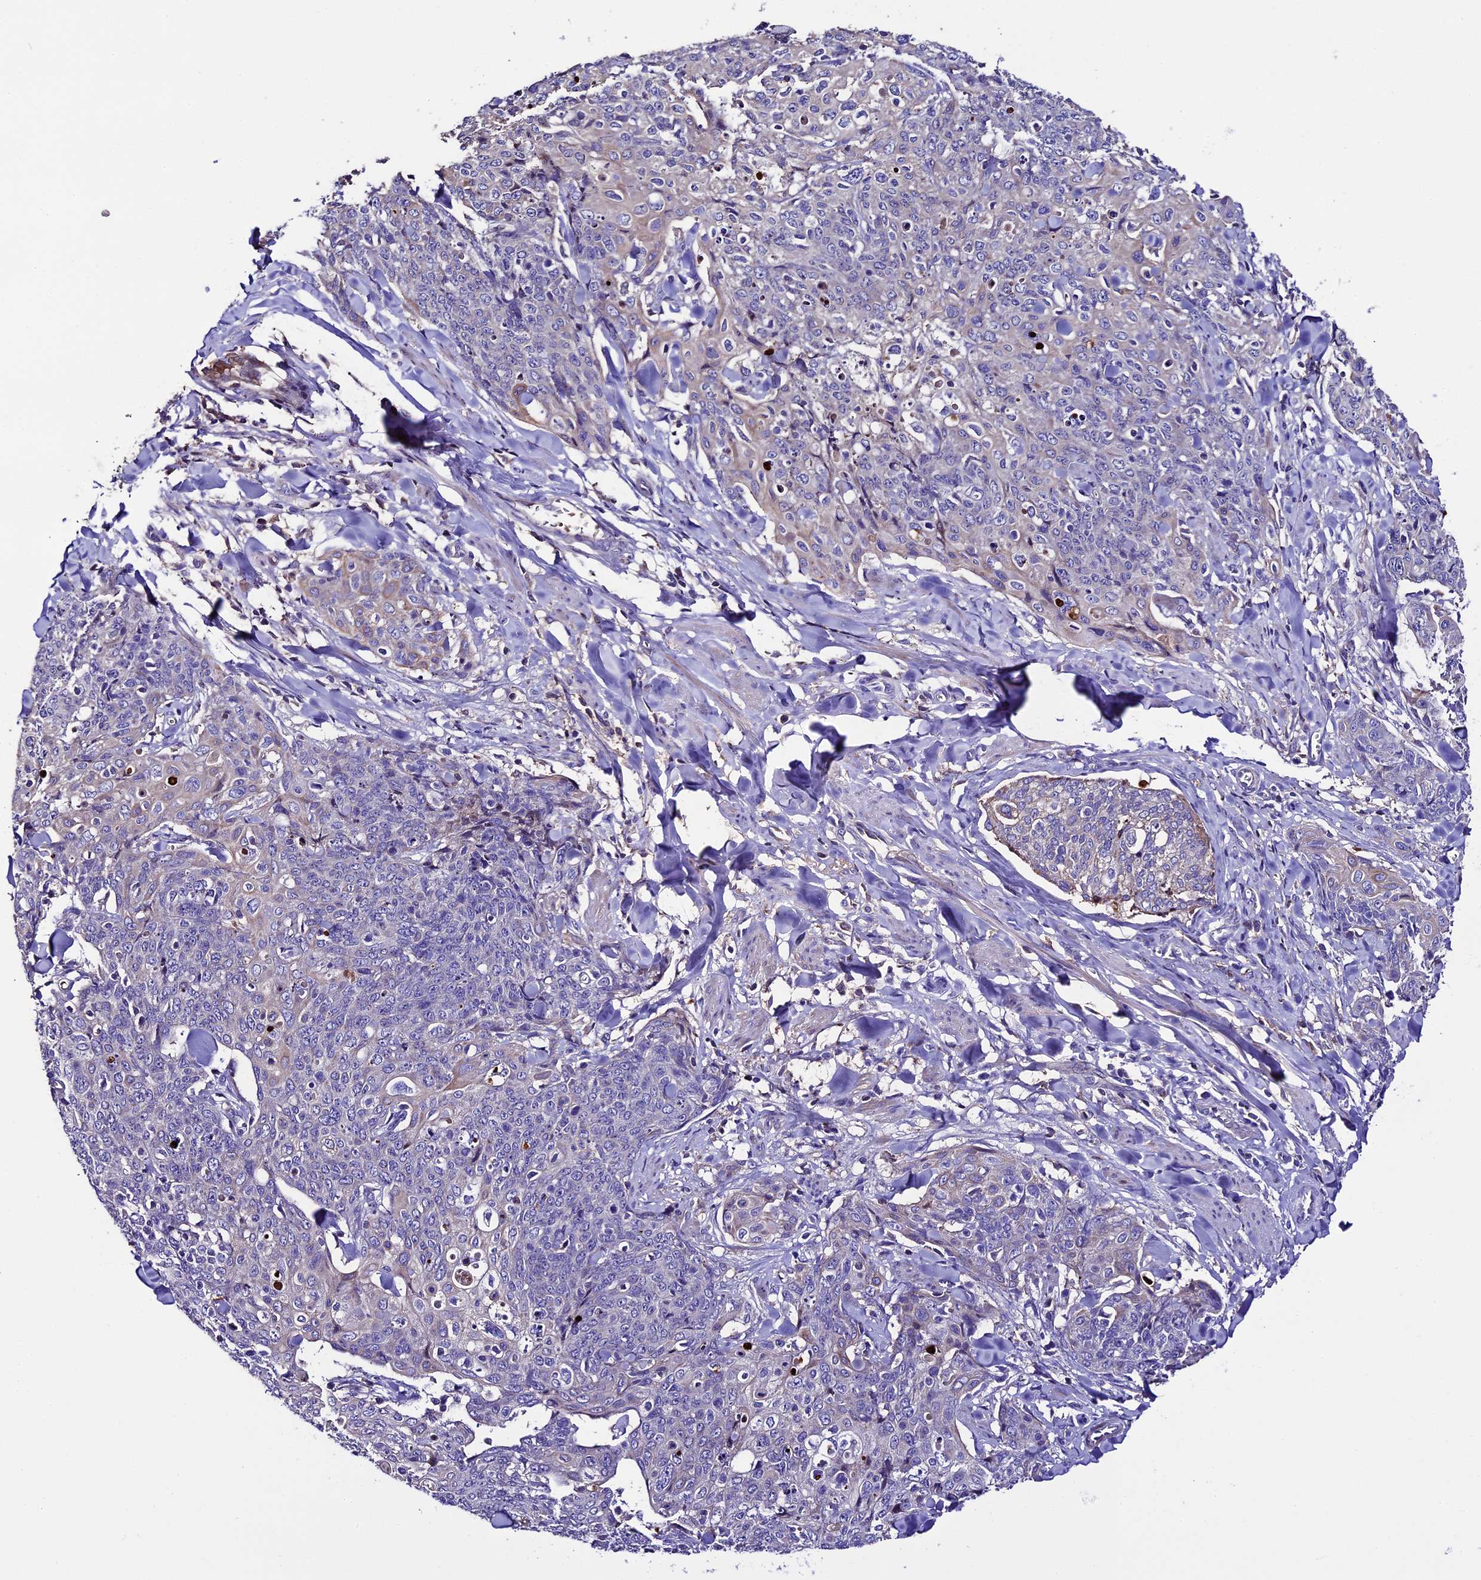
{"staining": {"intensity": "negative", "quantity": "none", "location": "none"}, "tissue": "skin cancer", "cell_type": "Tumor cells", "image_type": "cancer", "snomed": [{"axis": "morphology", "description": "Squamous cell carcinoma, NOS"}, {"axis": "topography", "description": "Skin"}, {"axis": "topography", "description": "Vulva"}], "caption": "This is a histopathology image of IHC staining of skin cancer, which shows no positivity in tumor cells.", "gene": "TCP11L2", "patient": {"sex": "female", "age": 85}}